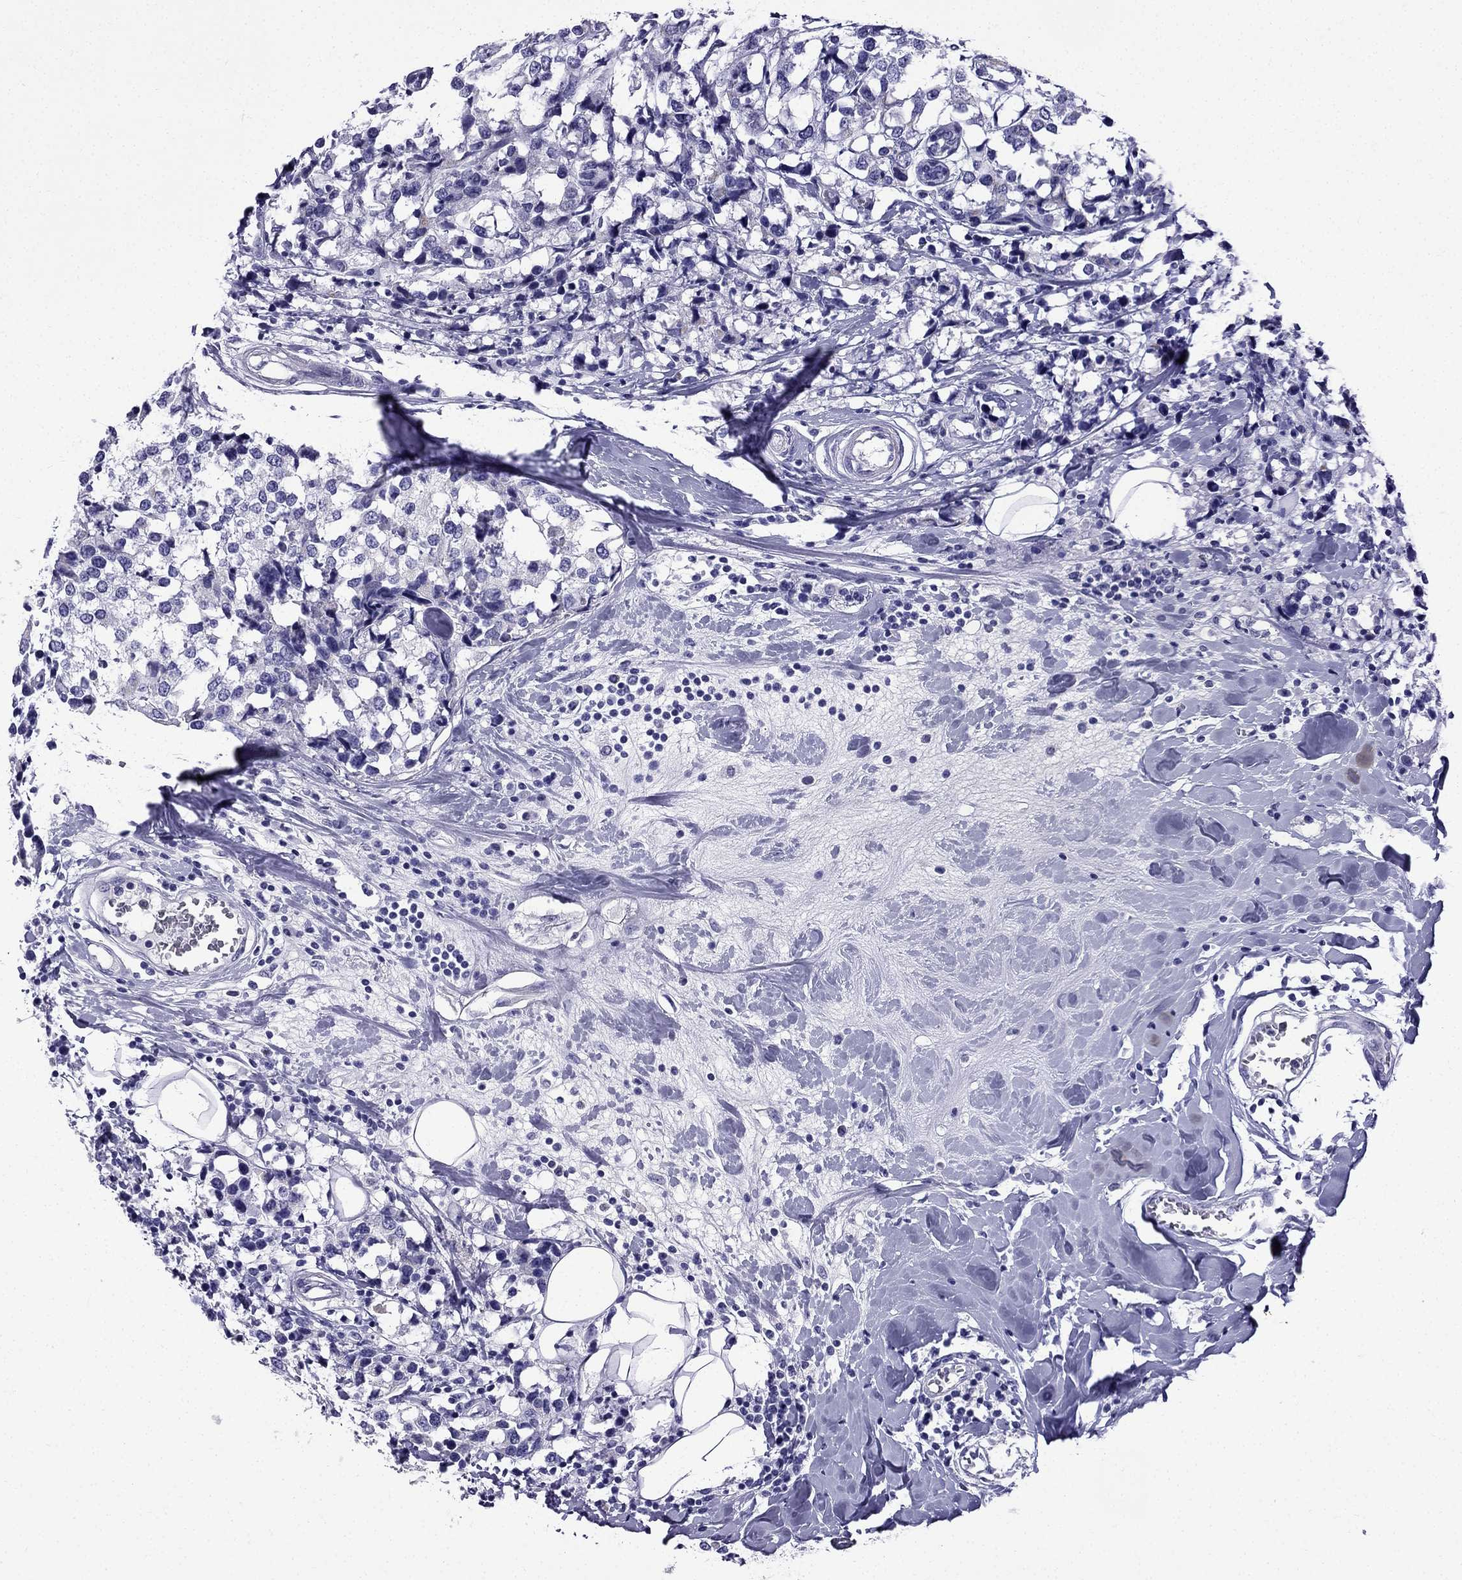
{"staining": {"intensity": "negative", "quantity": "none", "location": "none"}, "tissue": "breast cancer", "cell_type": "Tumor cells", "image_type": "cancer", "snomed": [{"axis": "morphology", "description": "Lobular carcinoma"}, {"axis": "topography", "description": "Breast"}], "caption": "Immunohistochemical staining of human breast lobular carcinoma demonstrates no significant expression in tumor cells. (DAB (3,3'-diaminobenzidine) immunohistochemistry (IHC) with hematoxylin counter stain).", "gene": "ERC2", "patient": {"sex": "female", "age": 59}}